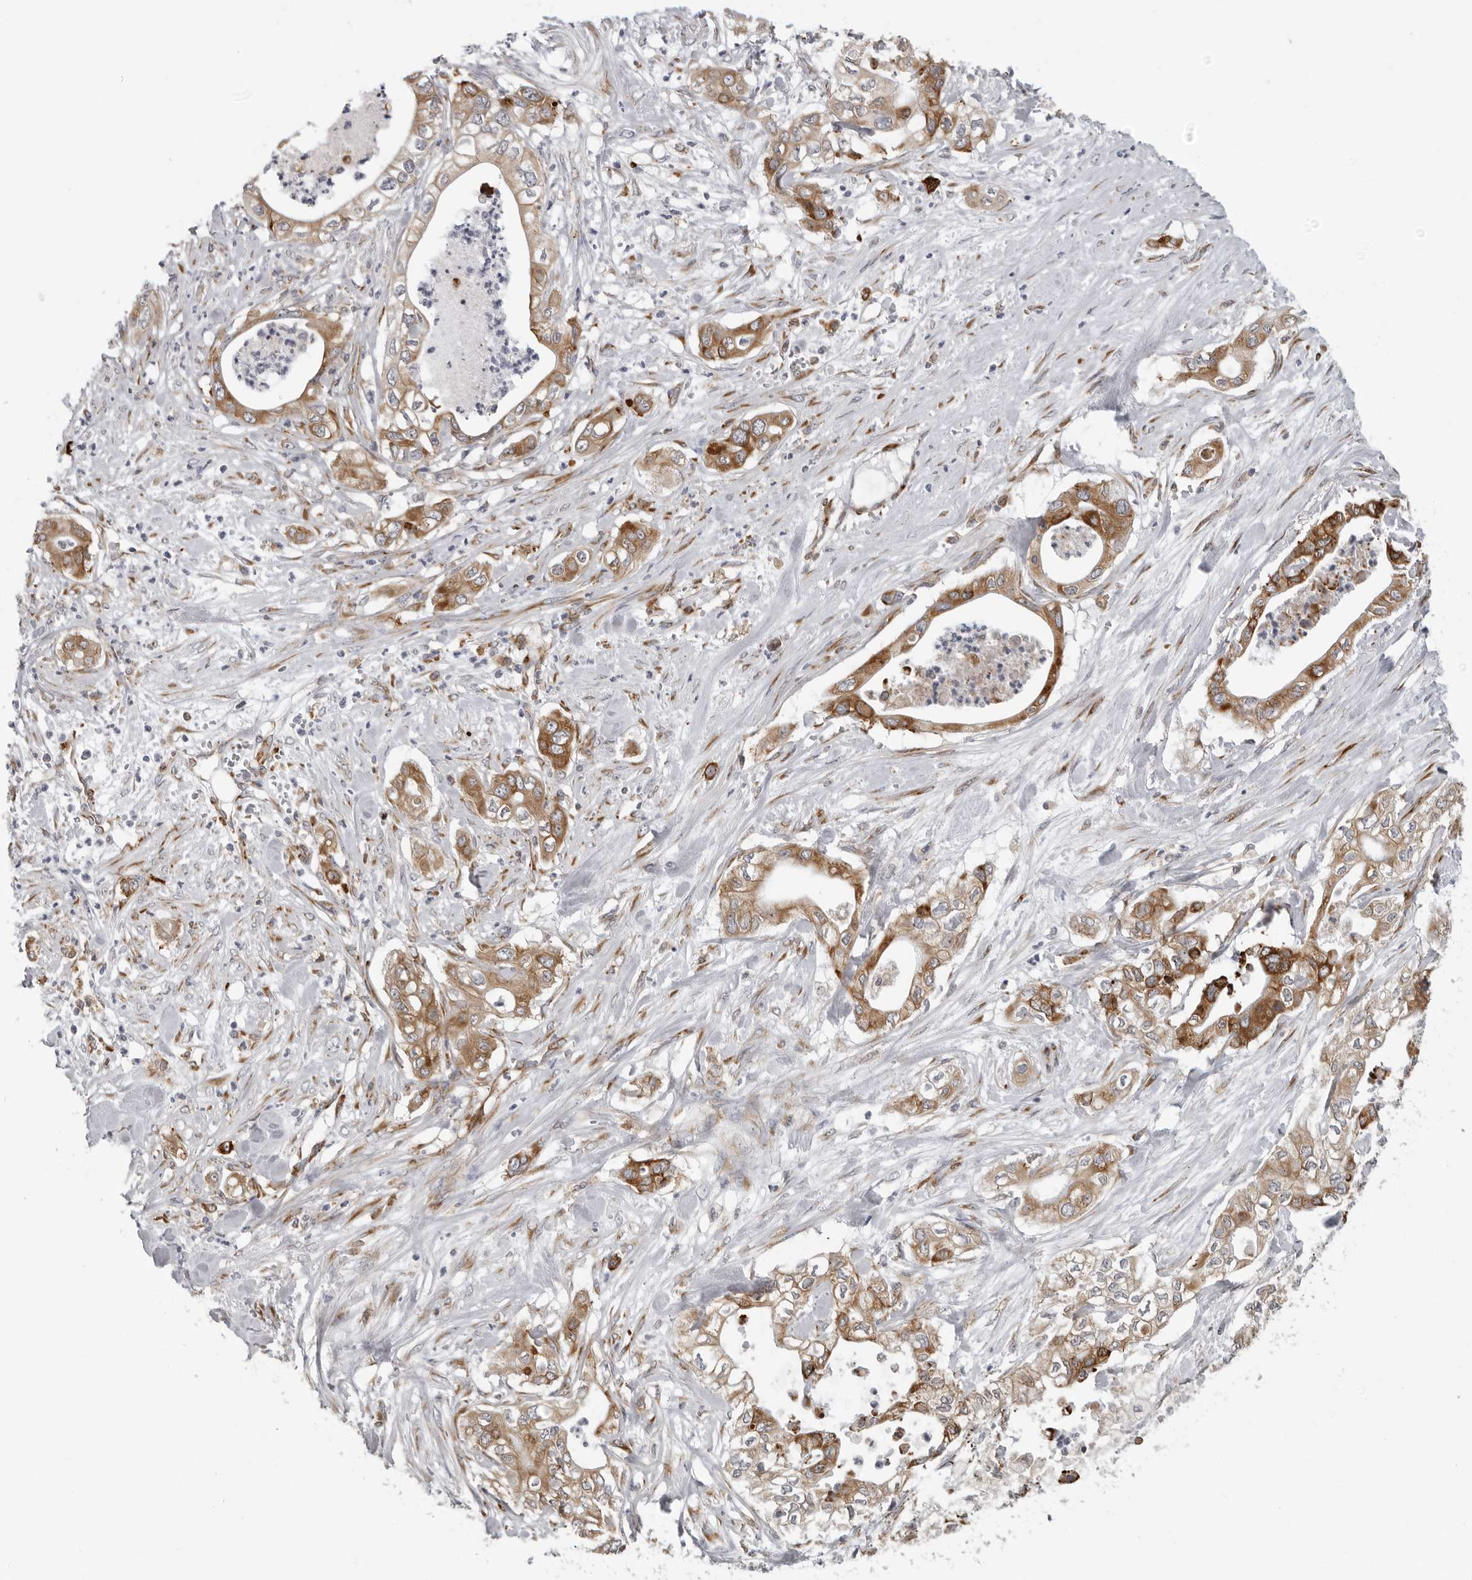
{"staining": {"intensity": "moderate", "quantity": ">75%", "location": "cytoplasmic/membranous"}, "tissue": "pancreatic cancer", "cell_type": "Tumor cells", "image_type": "cancer", "snomed": [{"axis": "morphology", "description": "Adenocarcinoma, NOS"}, {"axis": "topography", "description": "Pancreas"}], "caption": "Human pancreatic cancer (adenocarcinoma) stained with a brown dye demonstrates moderate cytoplasmic/membranous positive staining in approximately >75% of tumor cells.", "gene": "ALPK2", "patient": {"sex": "female", "age": 78}}